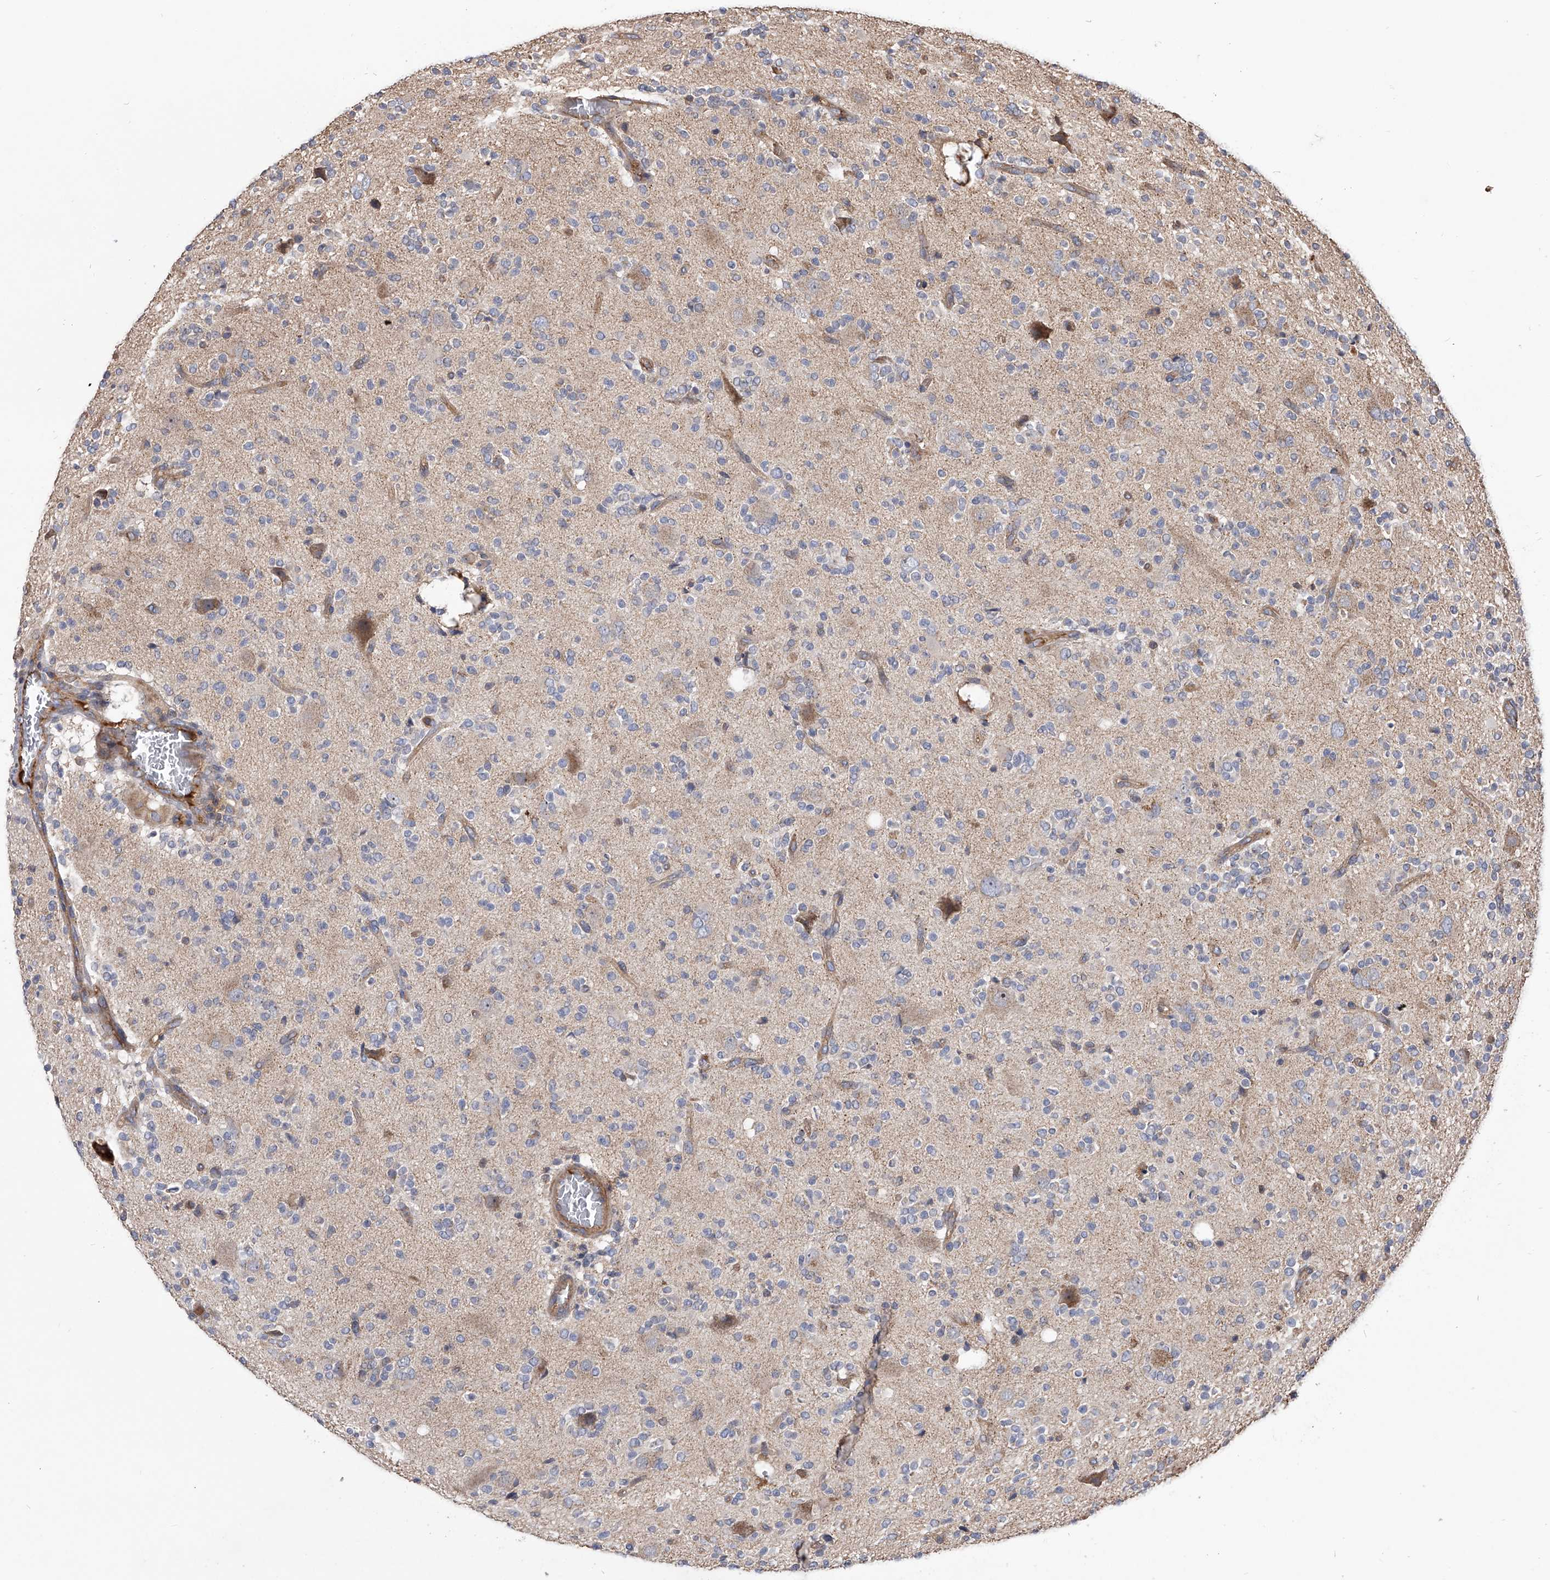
{"staining": {"intensity": "weak", "quantity": "25%-75%", "location": "cytoplasmic/membranous"}, "tissue": "glioma", "cell_type": "Tumor cells", "image_type": "cancer", "snomed": [{"axis": "morphology", "description": "Glioma, malignant, High grade"}, {"axis": "topography", "description": "Brain"}], "caption": "Human glioma stained with a protein marker exhibits weak staining in tumor cells.", "gene": "CUL7", "patient": {"sex": "male", "age": 34}}